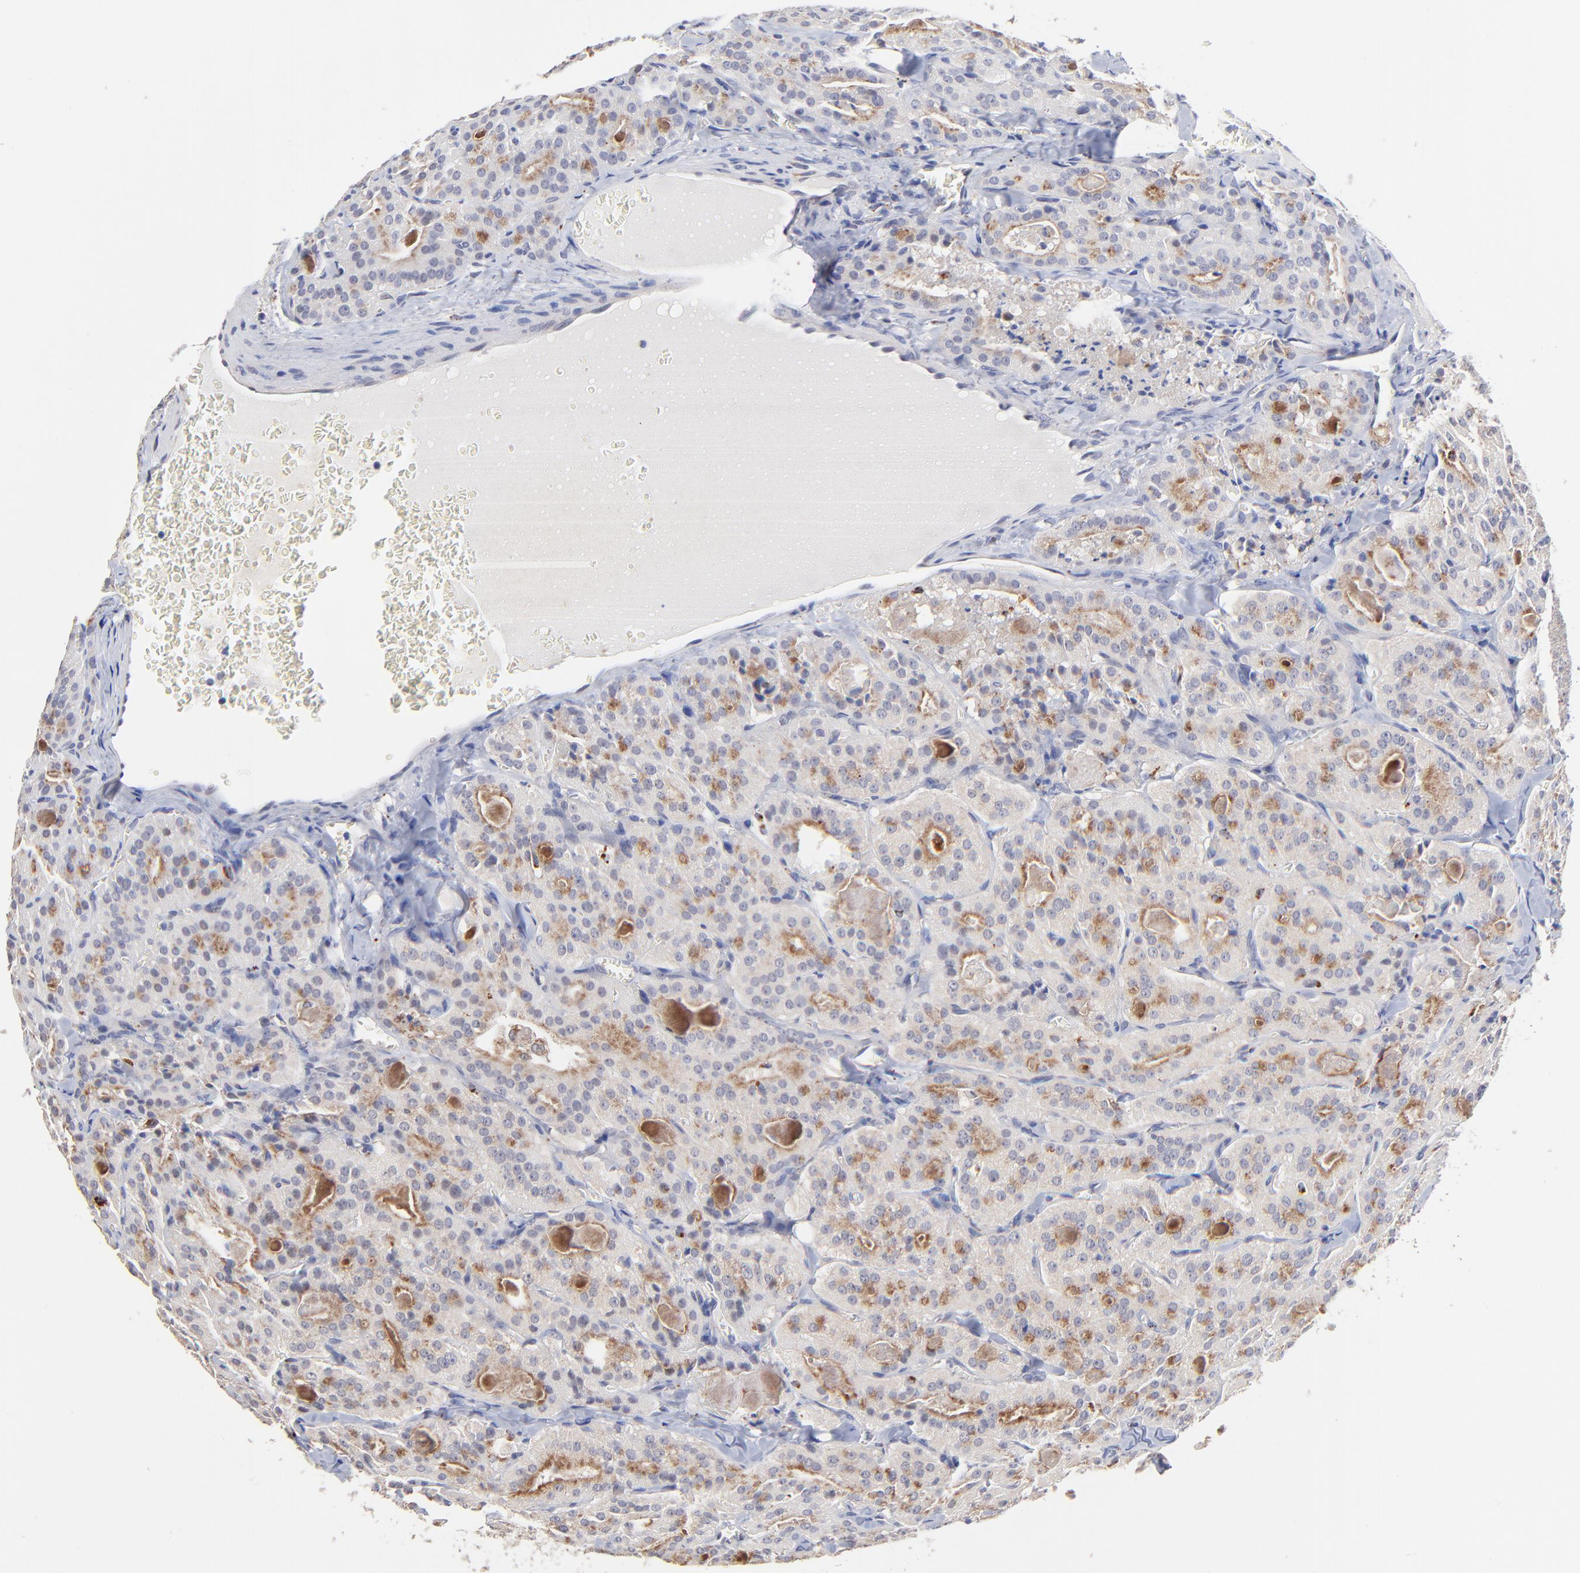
{"staining": {"intensity": "moderate", "quantity": "25%-75%", "location": "cytoplasmic/membranous"}, "tissue": "thyroid cancer", "cell_type": "Tumor cells", "image_type": "cancer", "snomed": [{"axis": "morphology", "description": "Carcinoma, NOS"}, {"axis": "topography", "description": "Thyroid gland"}], "caption": "Carcinoma (thyroid) stained with a brown dye demonstrates moderate cytoplasmic/membranous positive staining in approximately 25%-75% of tumor cells.", "gene": "PDE4B", "patient": {"sex": "male", "age": 76}}